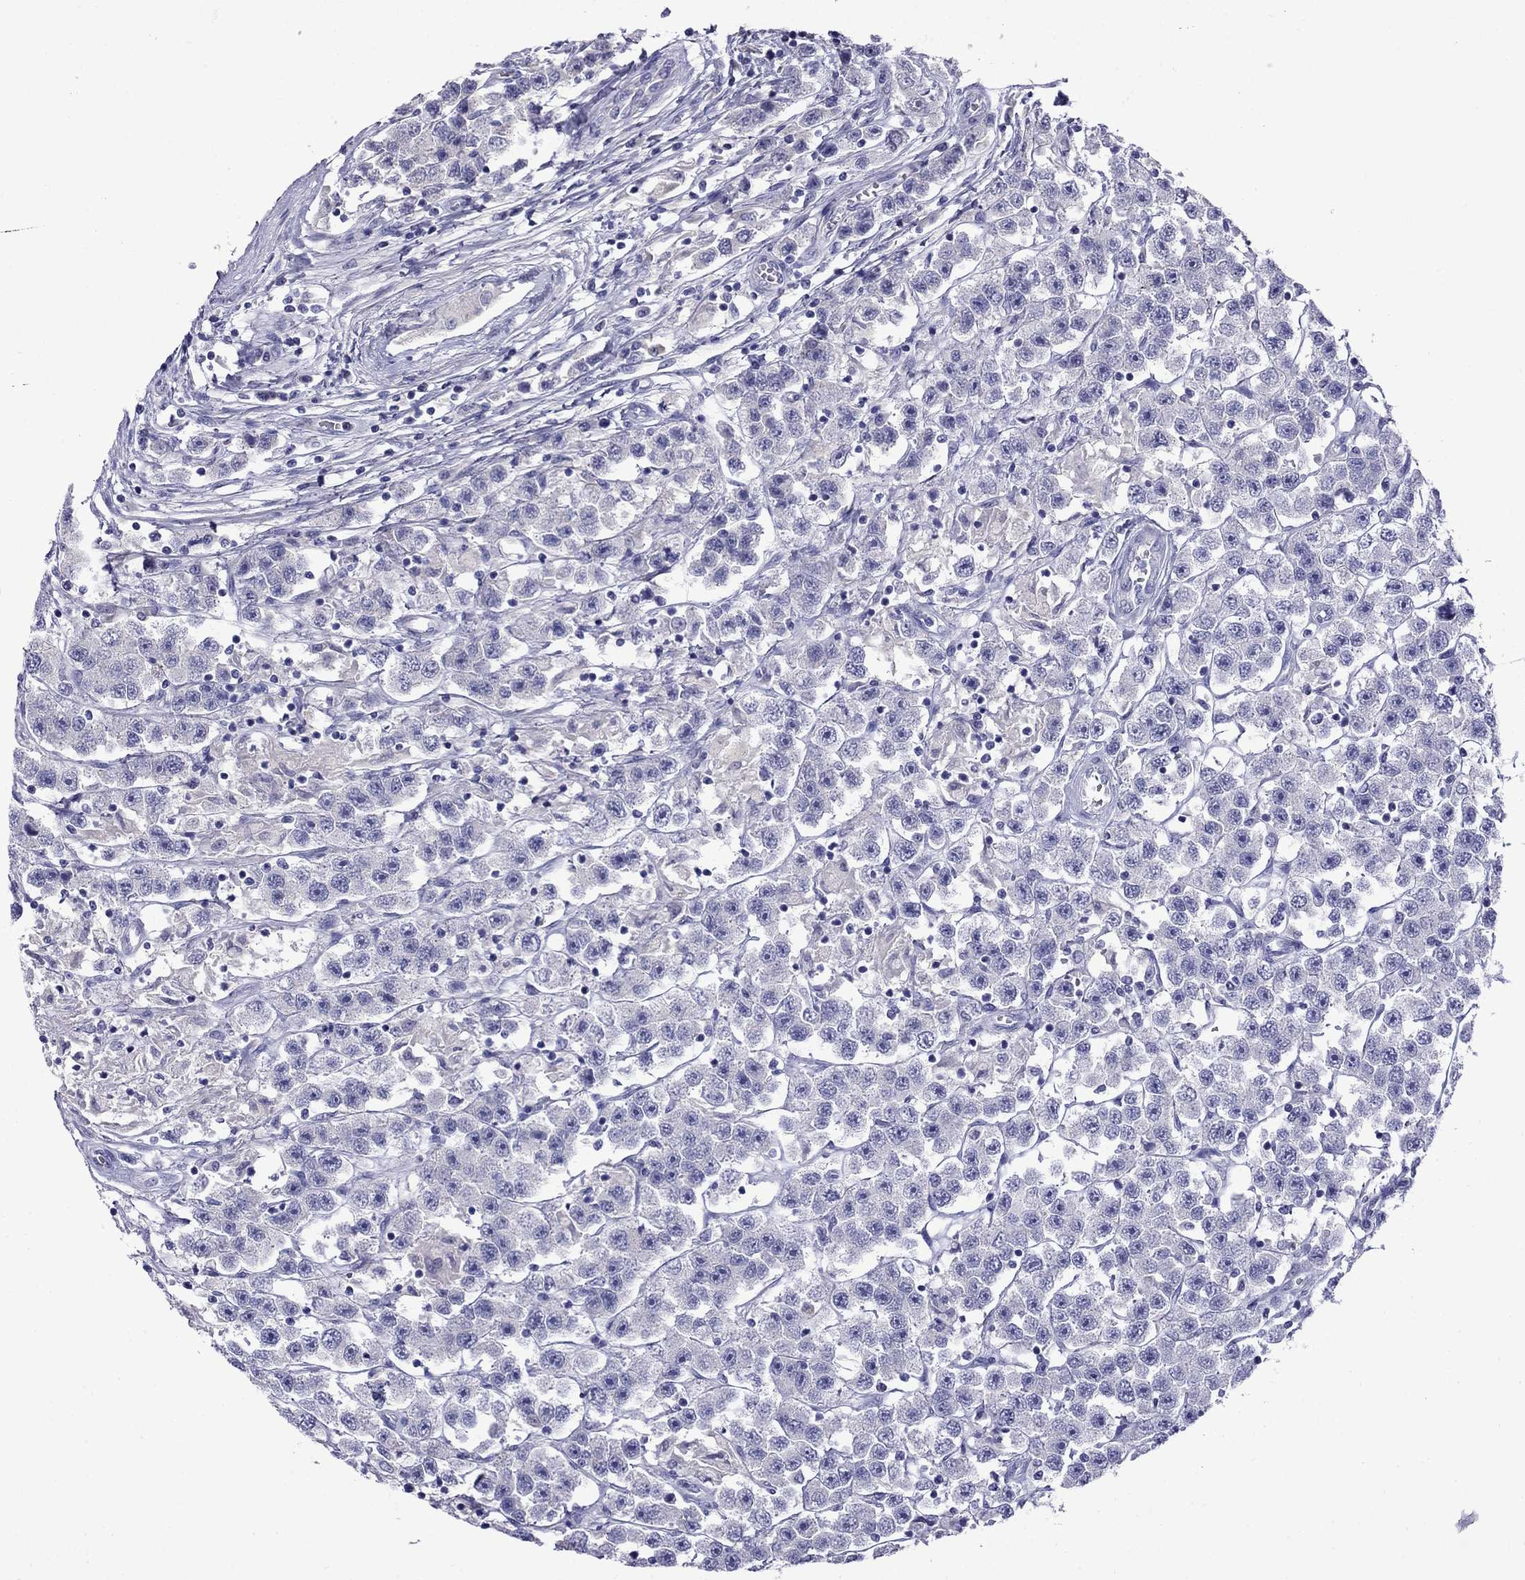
{"staining": {"intensity": "negative", "quantity": "none", "location": "none"}, "tissue": "testis cancer", "cell_type": "Tumor cells", "image_type": "cancer", "snomed": [{"axis": "morphology", "description": "Seminoma, NOS"}, {"axis": "topography", "description": "Testis"}], "caption": "Tumor cells are negative for brown protein staining in seminoma (testis). (Stains: DAB immunohistochemistry with hematoxylin counter stain, Microscopy: brightfield microscopy at high magnification).", "gene": "MYO15A", "patient": {"sex": "male", "age": 45}}